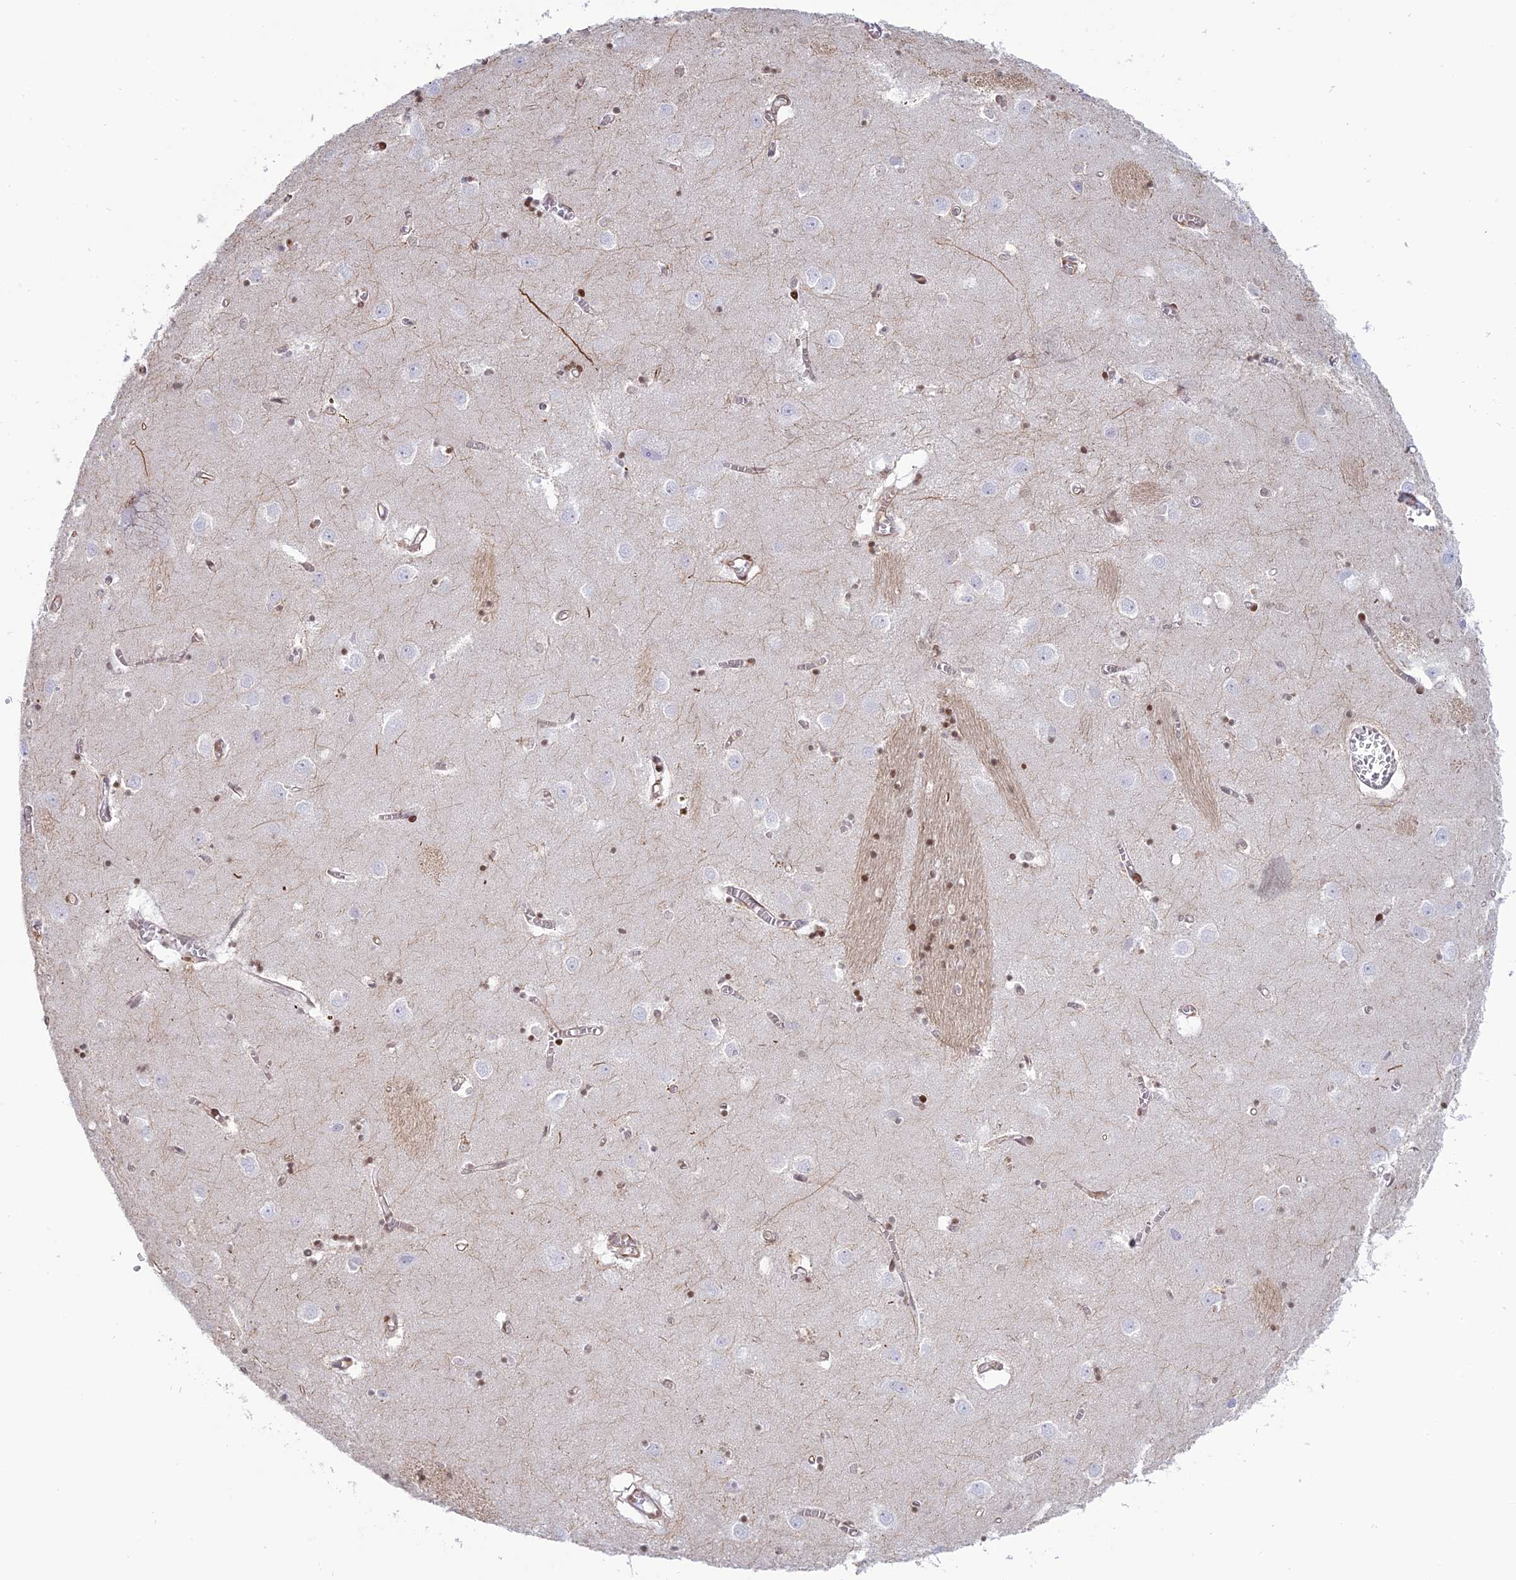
{"staining": {"intensity": "negative", "quantity": "none", "location": "none"}, "tissue": "caudate", "cell_type": "Glial cells", "image_type": "normal", "snomed": [{"axis": "morphology", "description": "Normal tissue, NOS"}, {"axis": "topography", "description": "Lateral ventricle wall"}], "caption": "The image reveals no staining of glial cells in benign caudate.", "gene": "APOBR", "patient": {"sex": "male", "age": 70}}